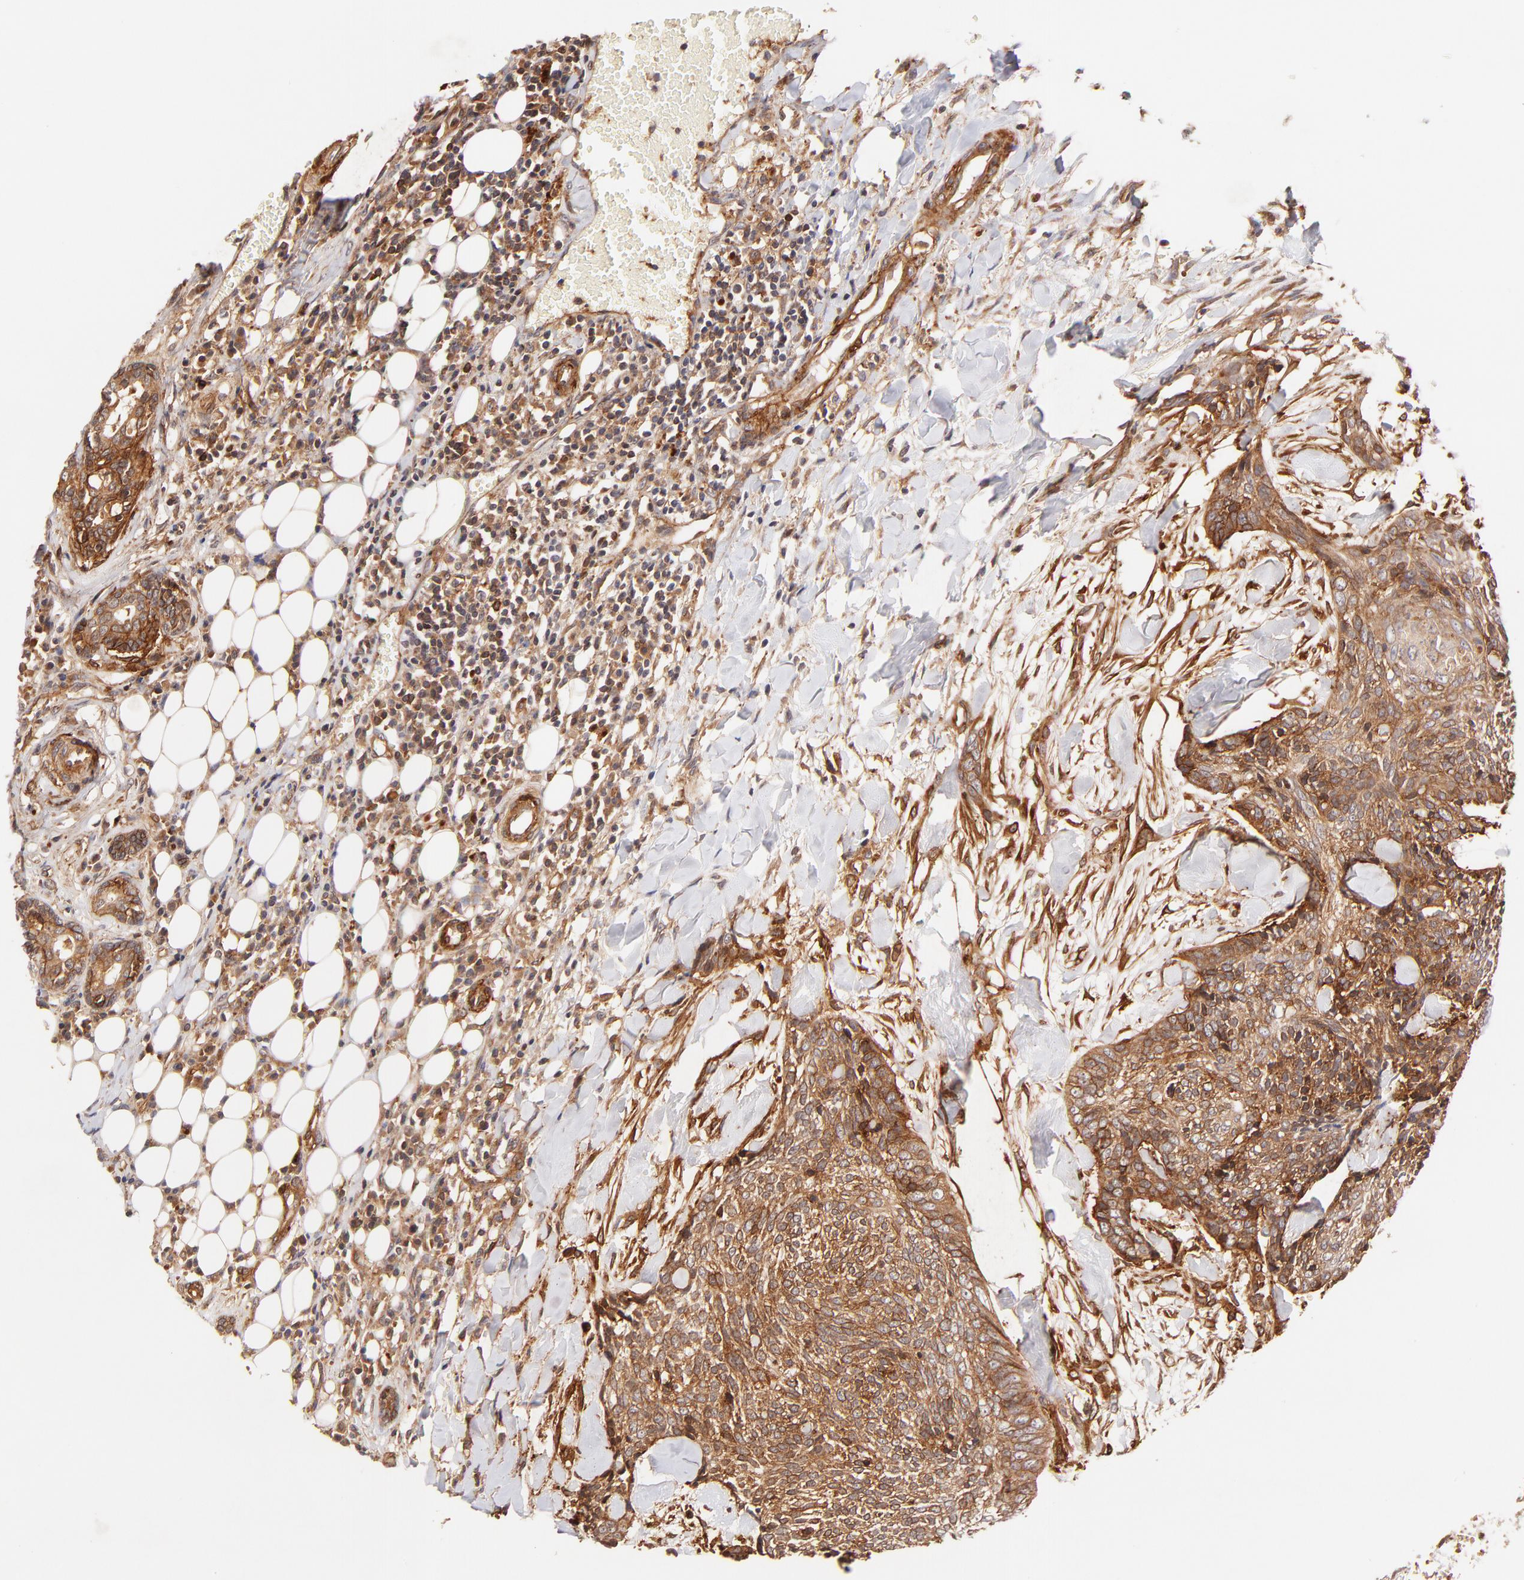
{"staining": {"intensity": "moderate", "quantity": ">75%", "location": "cytoplasmic/membranous"}, "tissue": "head and neck cancer", "cell_type": "Tumor cells", "image_type": "cancer", "snomed": [{"axis": "morphology", "description": "Squamous cell carcinoma, NOS"}, {"axis": "topography", "description": "Salivary gland"}, {"axis": "topography", "description": "Head-Neck"}], "caption": "Protein expression analysis of human head and neck cancer reveals moderate cytoplasmic/membranous staining in about >75% of tumor cells. (IHC, brightfield microscopy, high magnification).", "gene": "ITGB1", "patient": {"sex": "male", "age": 70}}